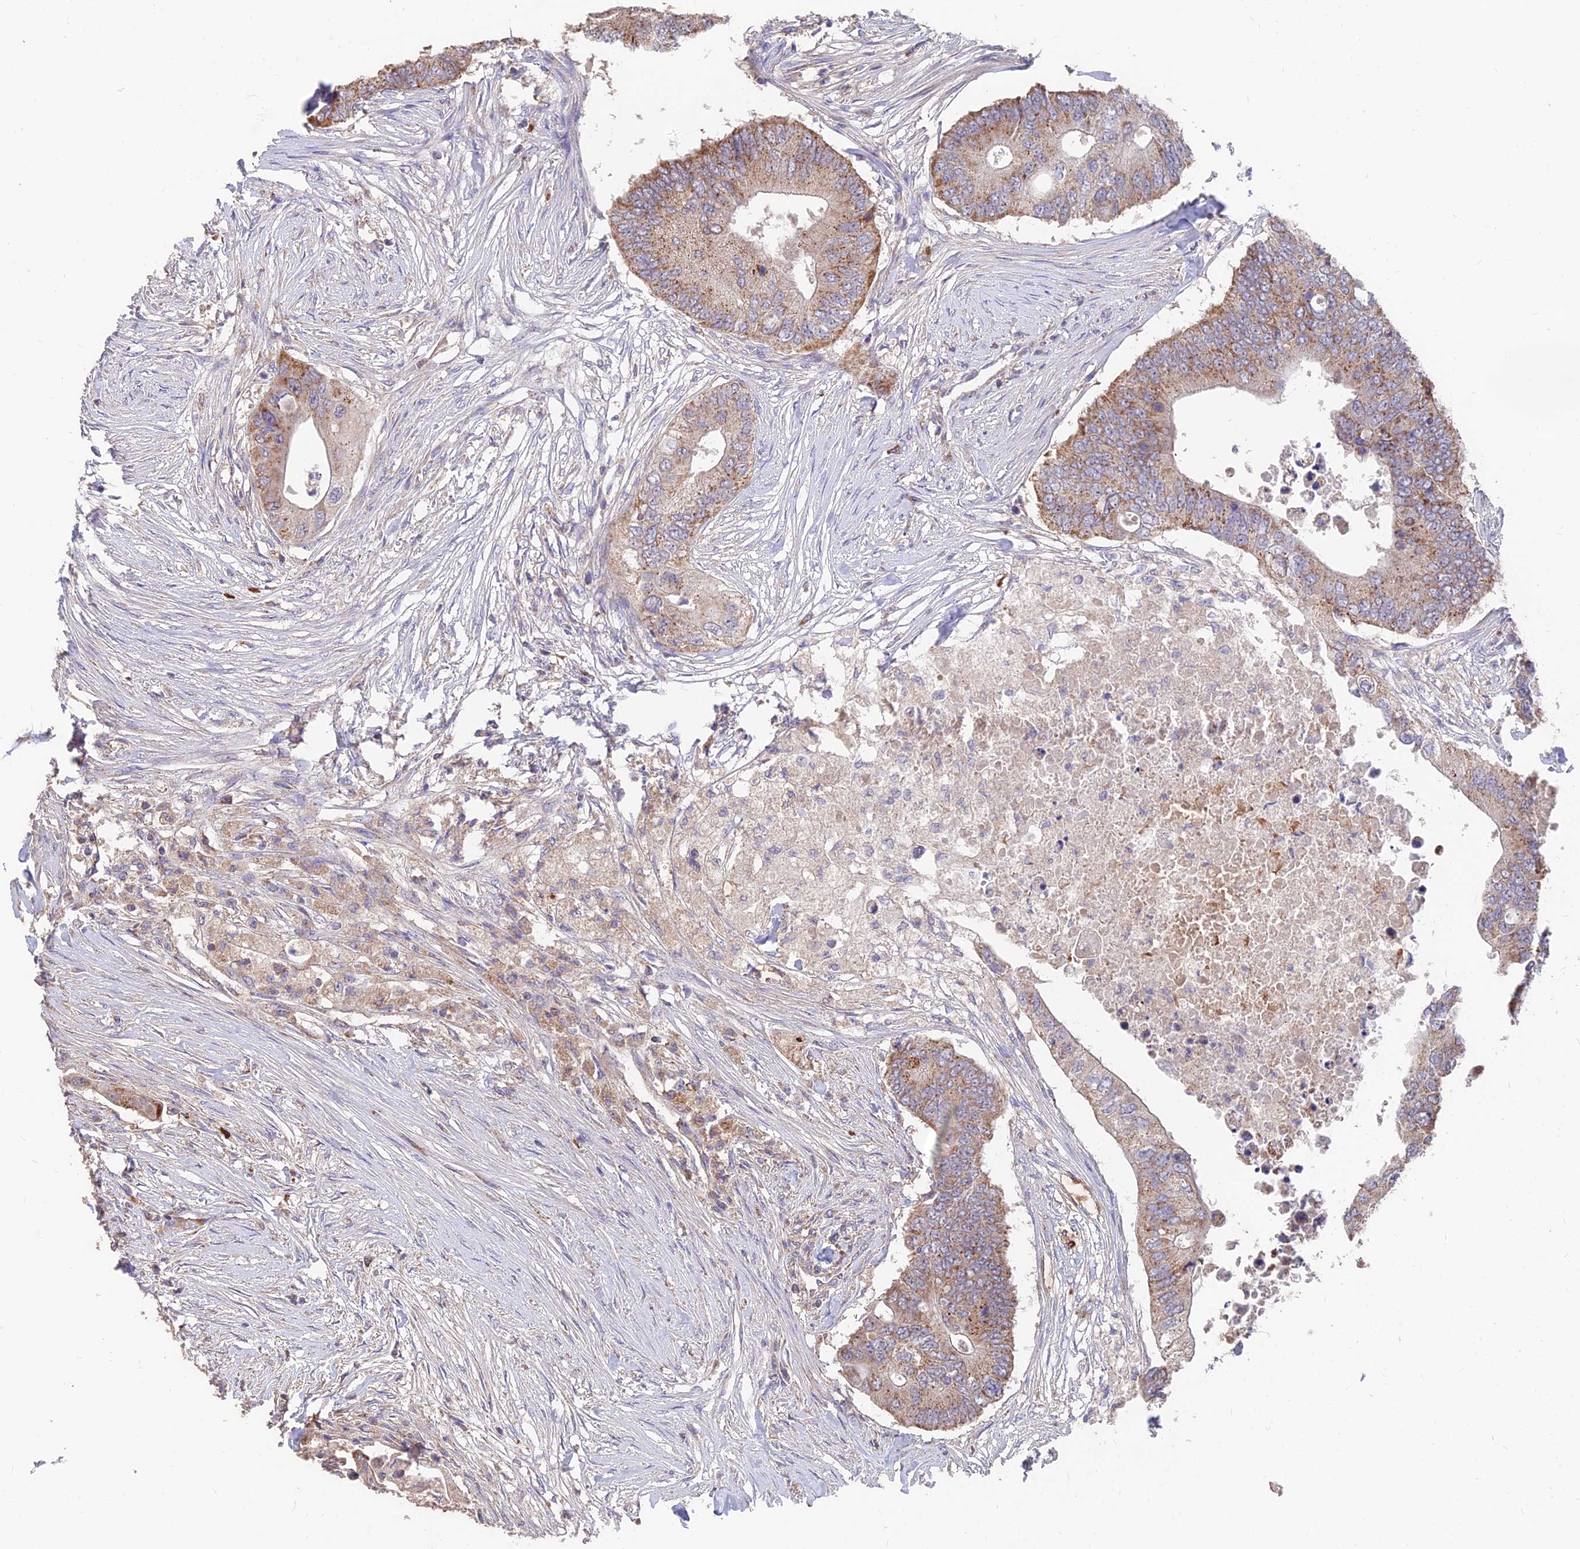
{"staining": {"intensity": "moderate", "quantity": "25%-75%", "location": "cytoplasmic/membranous"}, "tissue": "colorectal cancer", "cell_type": "Tumor cells", "image_type": "cancer", "snomed": [{"axis": "morphology", "description": "Adenocarcinoma, NOS"}, {"axis": "topography", "description": "Colon"}], "caption": "A brown stain labels moderate cytoplasmic/membranous expression of a protein in colorectal adenocarcinoma tumor cells.", "gene": "IFT22", "patient": {"sex": "male", "age": 71}}